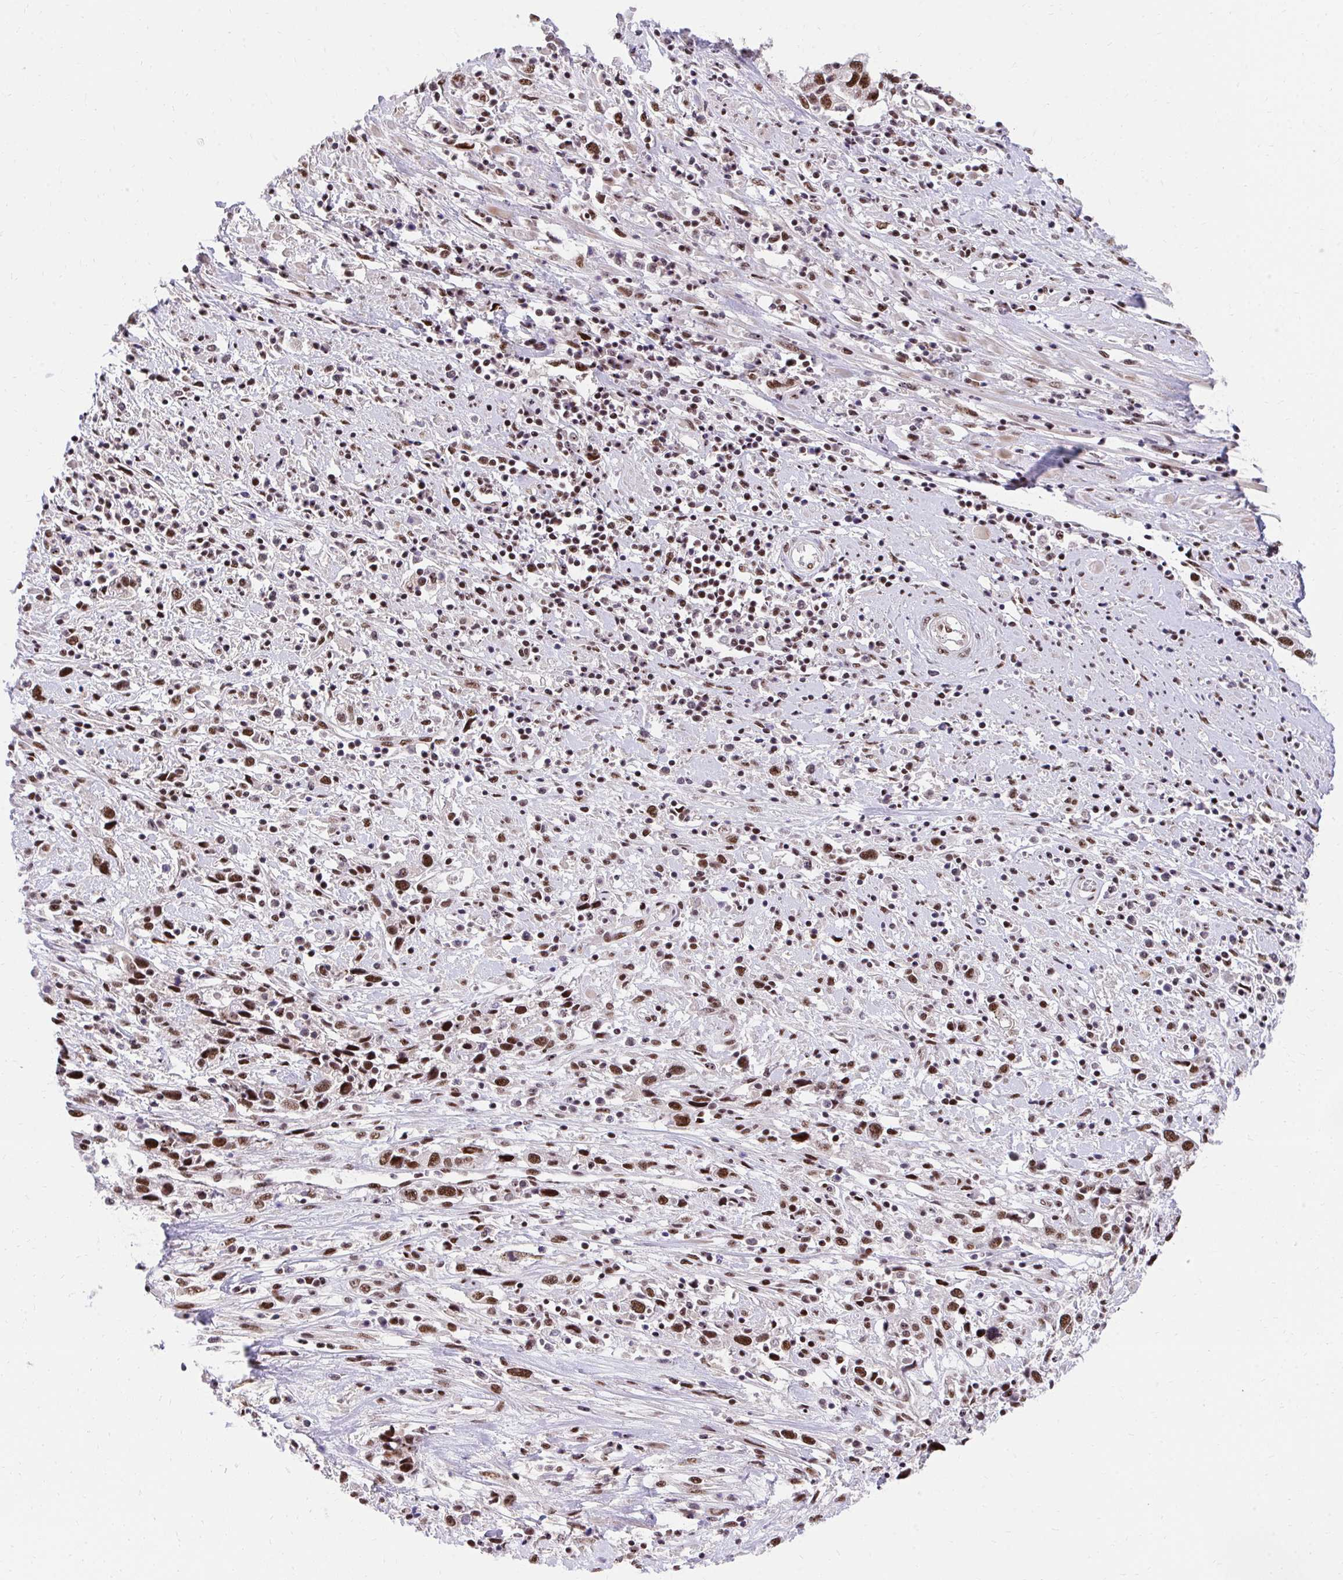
{"staining": {"intensity": "moderate", "quantity": "25%-75%", "location": "nuclear"}, "tissue": "cervical cancer", "cell_type": "Tumor cells", "image_type": "cancer", "snomed": [{"axis": "morphology", "description": "Adenocarcinoma, NOS"}, {"axis": "topography", "description": "Cervix"}], "caption": "High-magnification brightfield microscopy of cervical cancer stained with DAB (3,3'-diaminobenzidine) (brown) and counterstained with hematoxylin (blue). tumor cells exhibit moderate nuclear positivity is seen in approximately25%-75% of cells.", "gene": "SYNE4", "patient": {"sex": "female", "age": 40}}